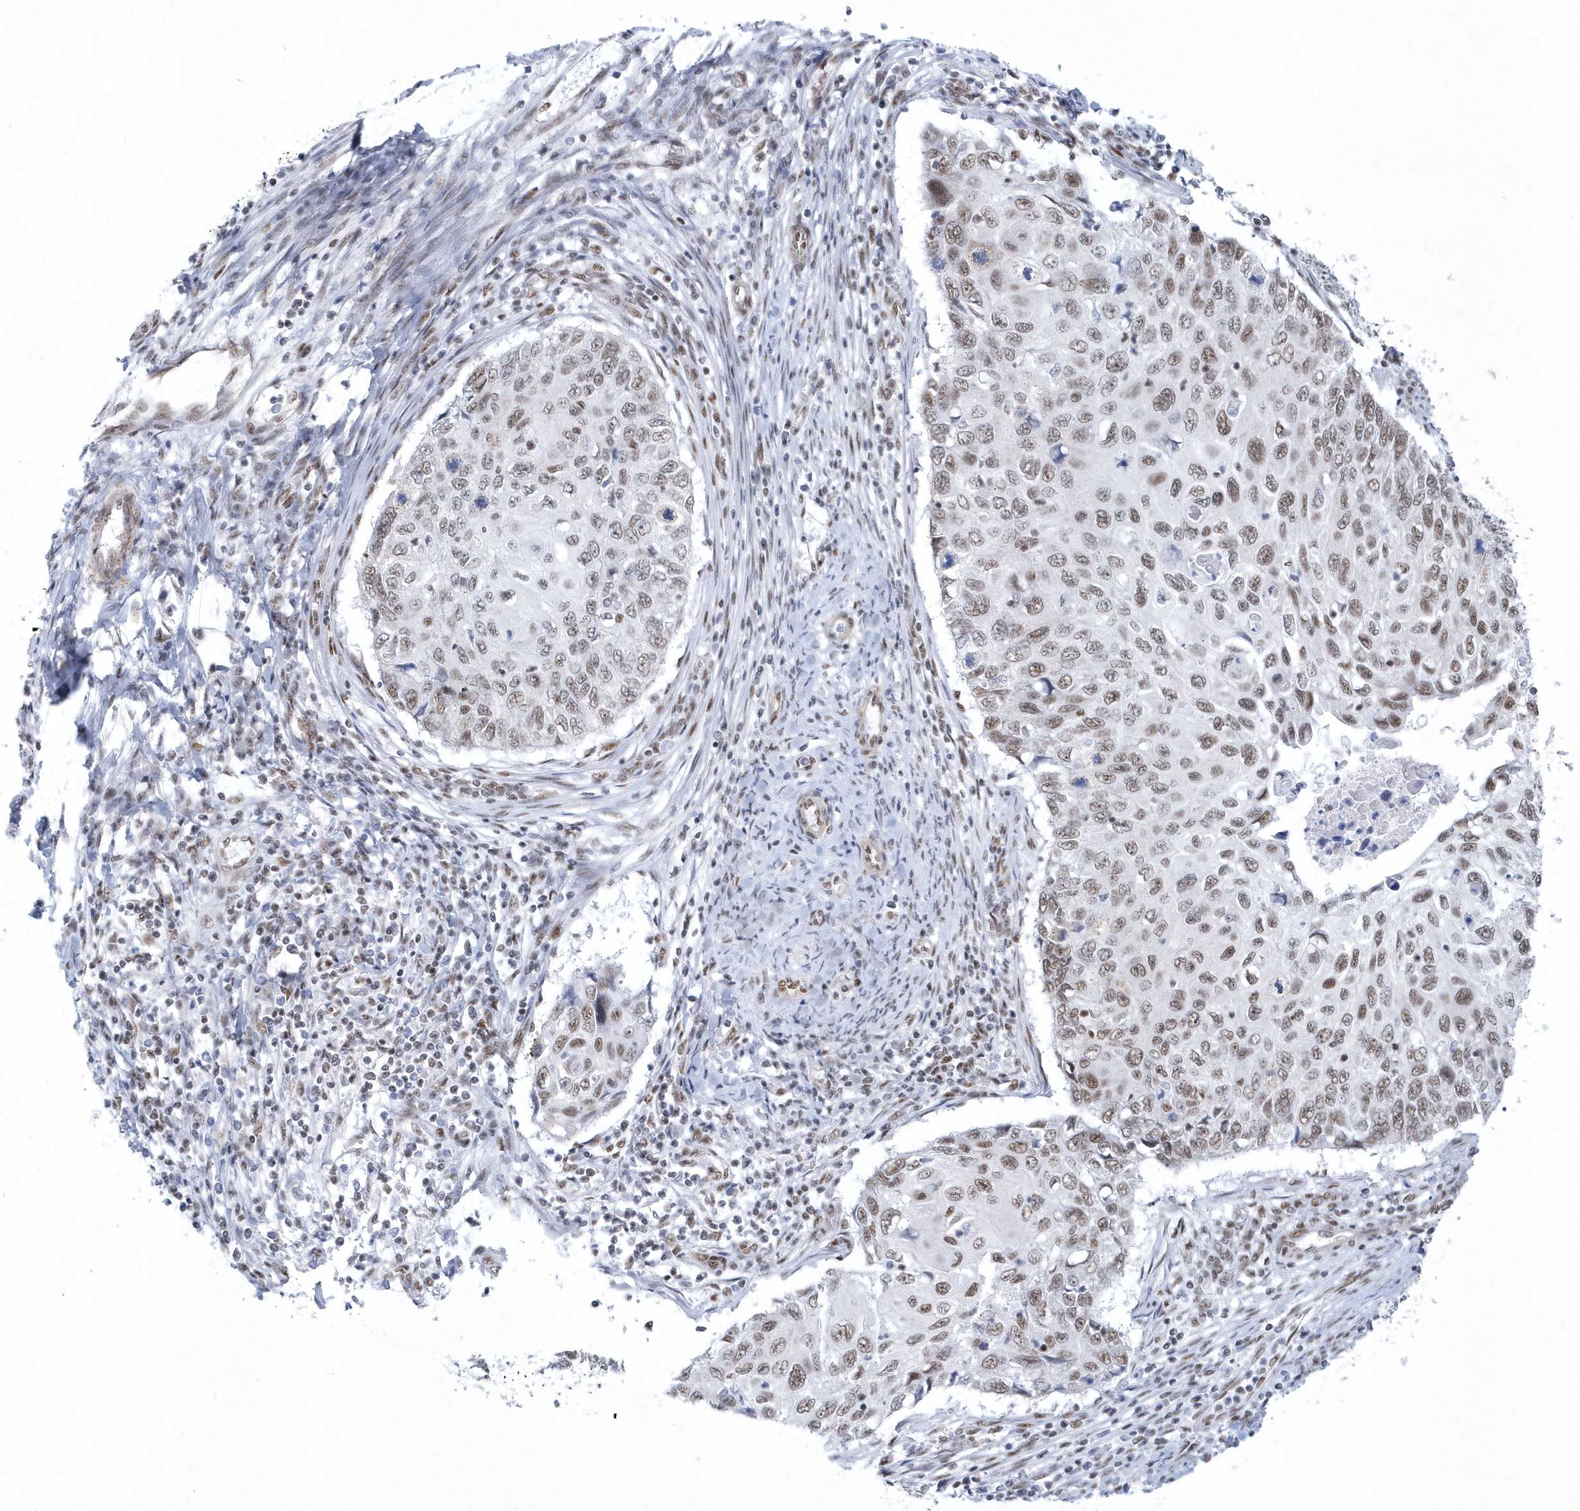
{"staining": {"intensity": "moderate", "quantity": ">75%", "location": "nuclear"}, "tissue": "cervical cancer", "cell_type": "Tumor cells", "image_type": "cancer", "snomed": [{"axis": "morphology", "description": "Squamous cell carcinoma, NOS"}, {"axis": "topography", "description": "Cervix"}], "caption": "Human cervical cancer stained with a protein marker demonstrates moderate staining in tumor cells.", "gene": "DCLRE1A", "patient": {"sex": "female", "age": 70}}